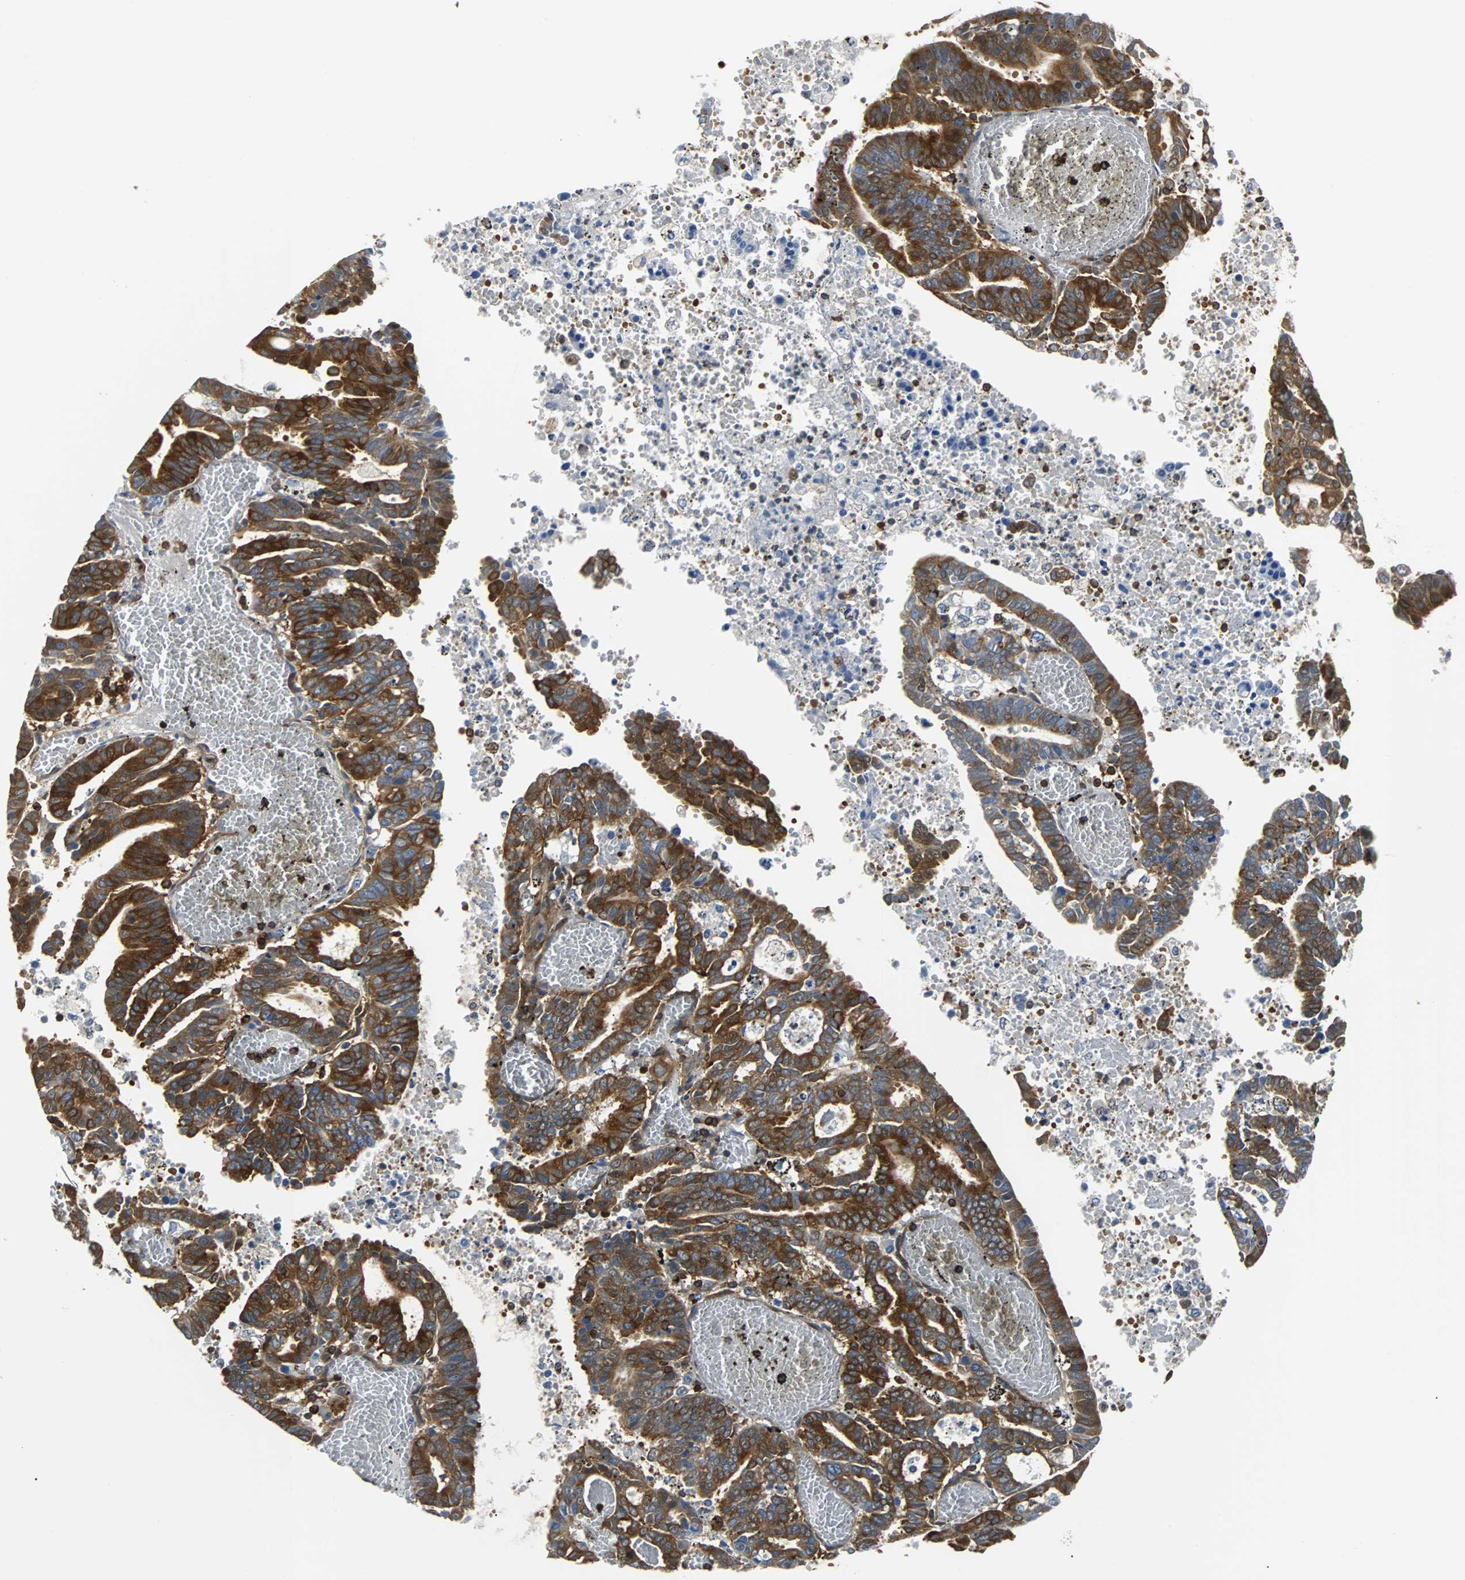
{"staining": {"intensity": "strong", "quantity": ">75%", "location": "cytoplasmic/membranous"}, "tissue": "endometrial cancer", "cell_type": "Tumor cells", "image_type": "cancer", "snomed": [{"axis": "morphology", "description": "Adenocarcinoma, NOS"}, {"axis": "topography", "description": "Uterus"}], "caption": "Protein staining shows strong cytoplasmic/membranous positivity in about >75% of tumor cells in endometrial cancer (adenocarcinoma).", "gene": "RELA", "patient": {"sex": "female", "age": 83}}